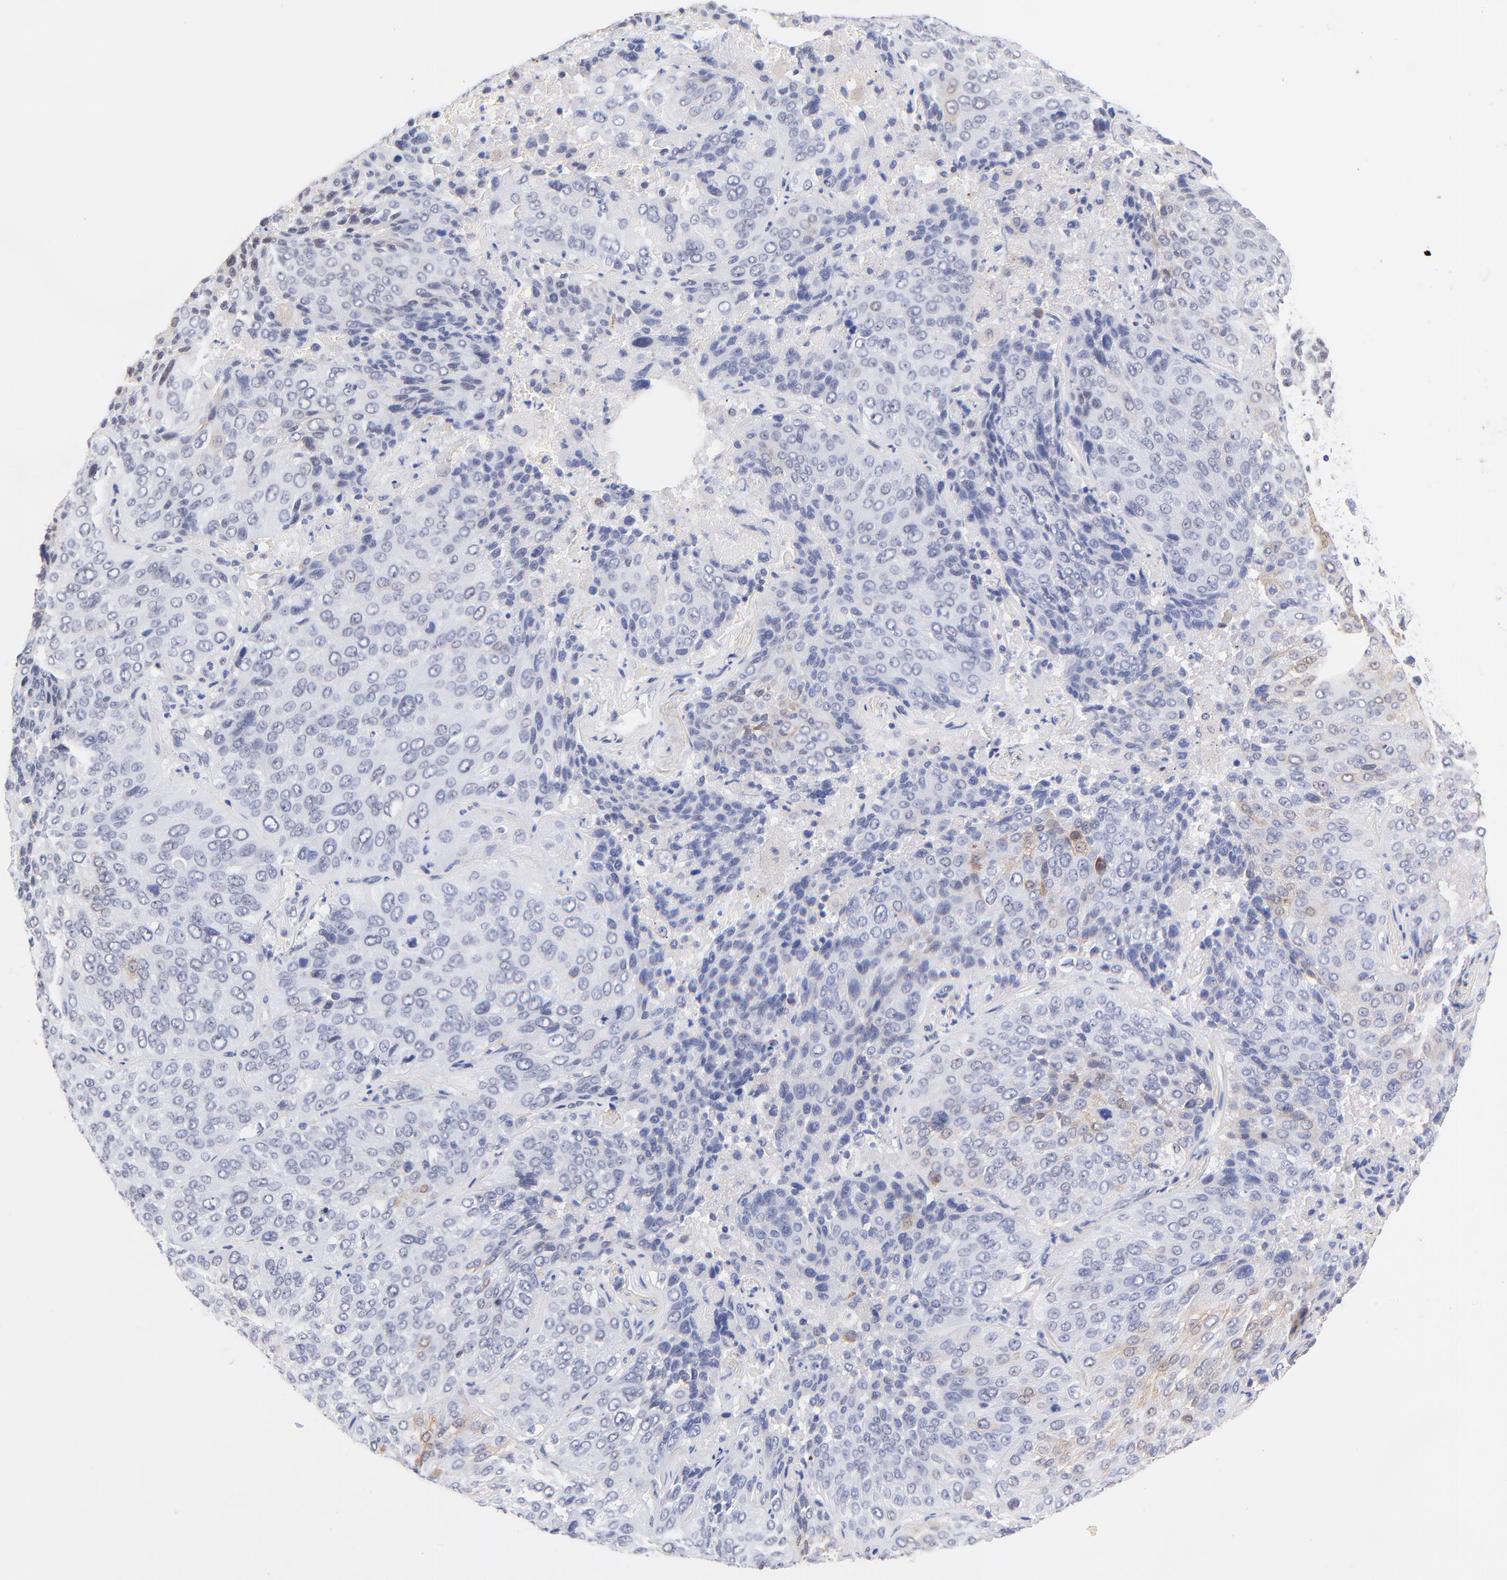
{"staining": {"intensity": "weak", "quantity": "<25%", "location": "cytoplasmic/membranous"}, "tissue": "lung cancer", "cell_type": "Tumor cells", "image_type": "cancer", "snomed": [{"axis": "morphology", "description": "Squamous cell carcinoma, NOS"}, {"axis": "topography", "description": "Lung"}], "caption": "Squamous cell carcinoma (lung) was stained to show a protein in brown. There is no significant positivity in tumor cells. (DAB IHC with hematoxylin counter stain).", "gene": "ZNF74", "patient": {"sex": "male", "age": 54}}